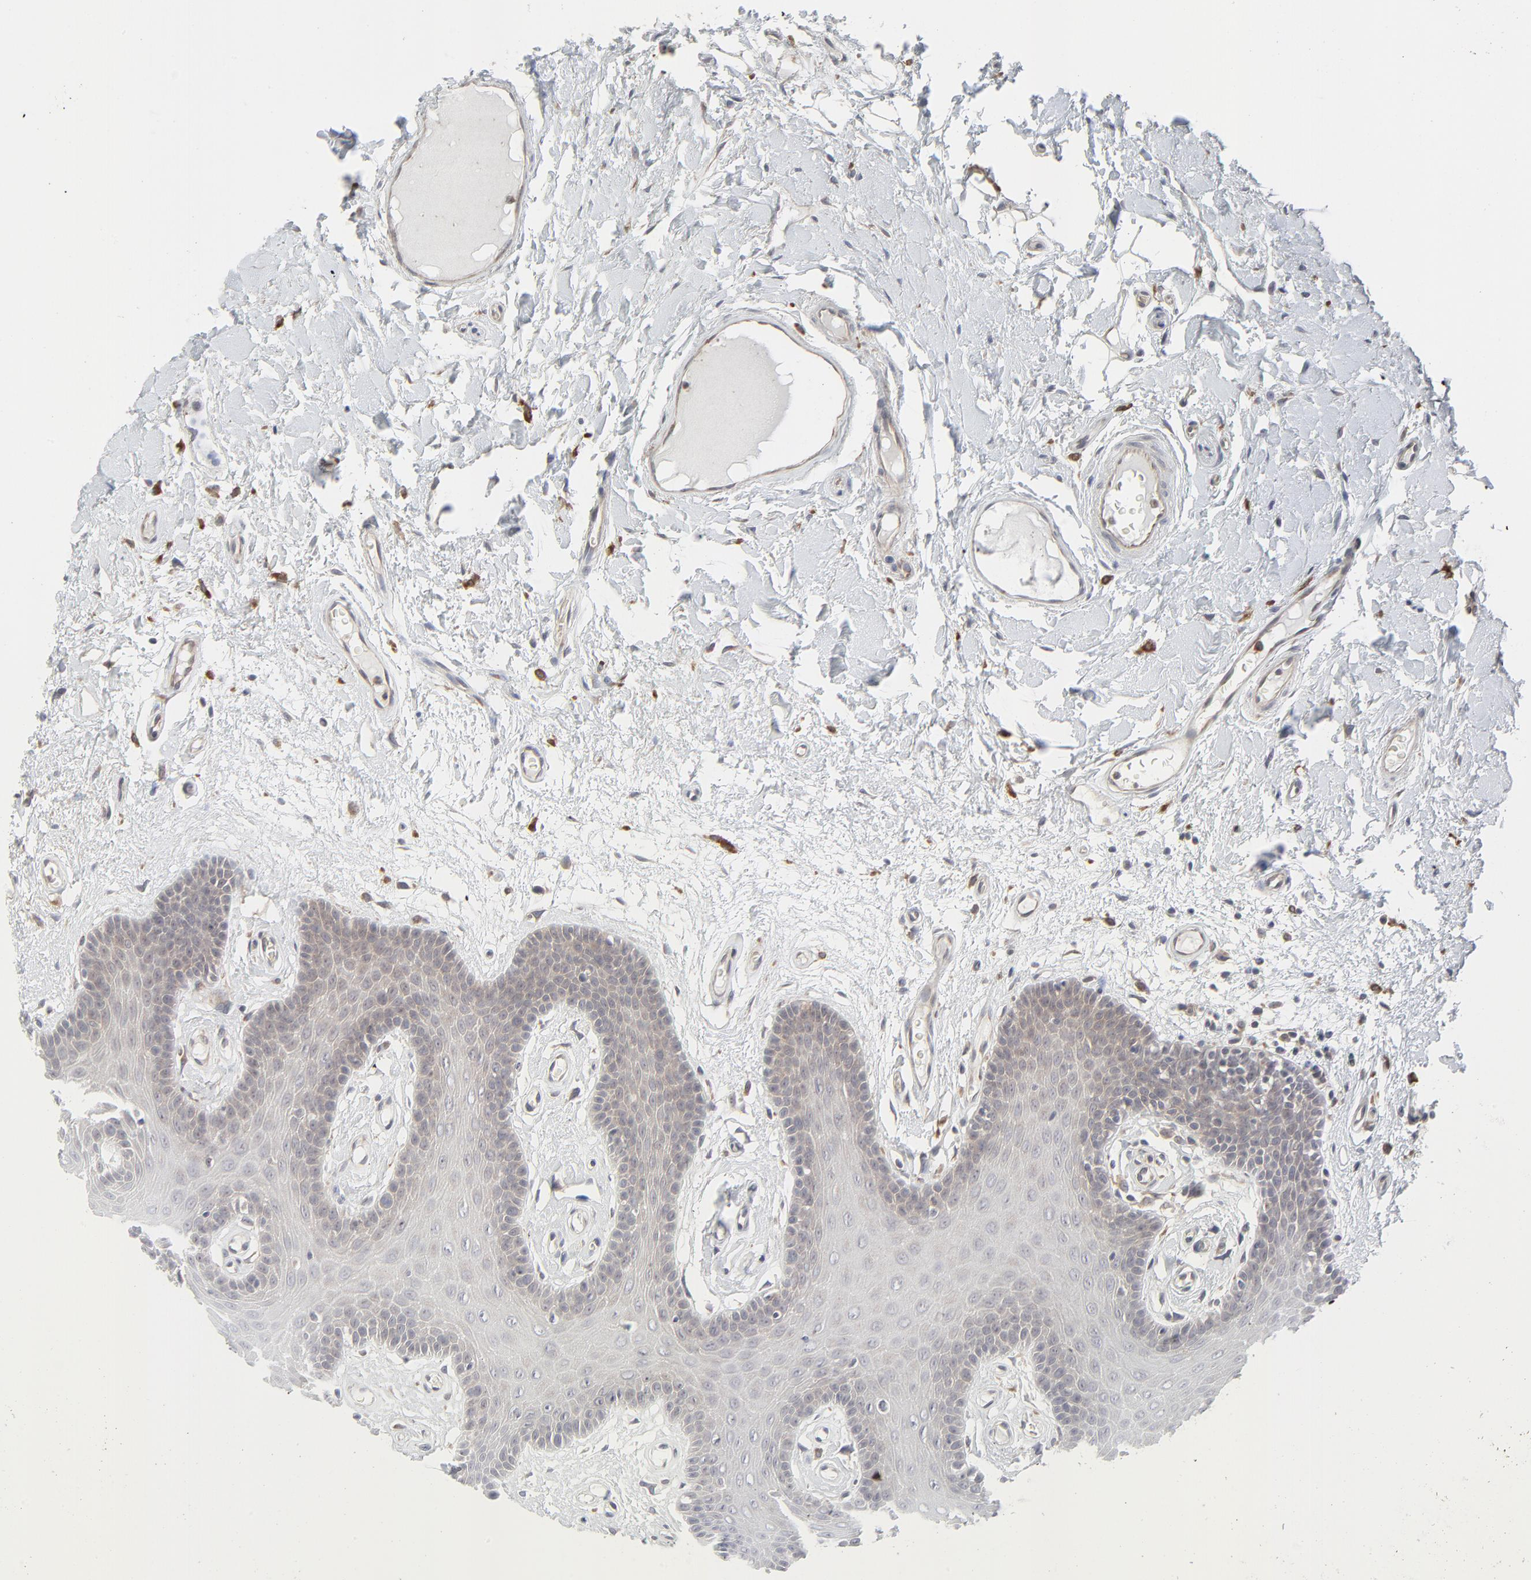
{"staining": {"intensity": "moderate", "quantity": "25%-75%", "location": "cytoplasmic/membranous"}, "tissue": "oral mucosa", "cell_type": "Squamous epithelial cells", "image_type": "normal", "snomed": [{"axis": "morphology", "description": "Normal tissue, NOS"}, {"axis": "morphology", "description": "Squamous cell carcinoma, NOS"}, {"axis": "topography", "description": "Skeletal muscle"}, {"axis": "topography", "description": "Oral tissue"}, {"axis": "topography", "description": "Head-Neck"}], "caption": "Moderate cytoplasmic/membranous staining for a protein is appreciated in about 25%-75% of squamous epithelial cells of normal oral mucosa using immunohistochemistry.", "gene": "RAB5C", "patient": {"sex": "male", "age": 71}}